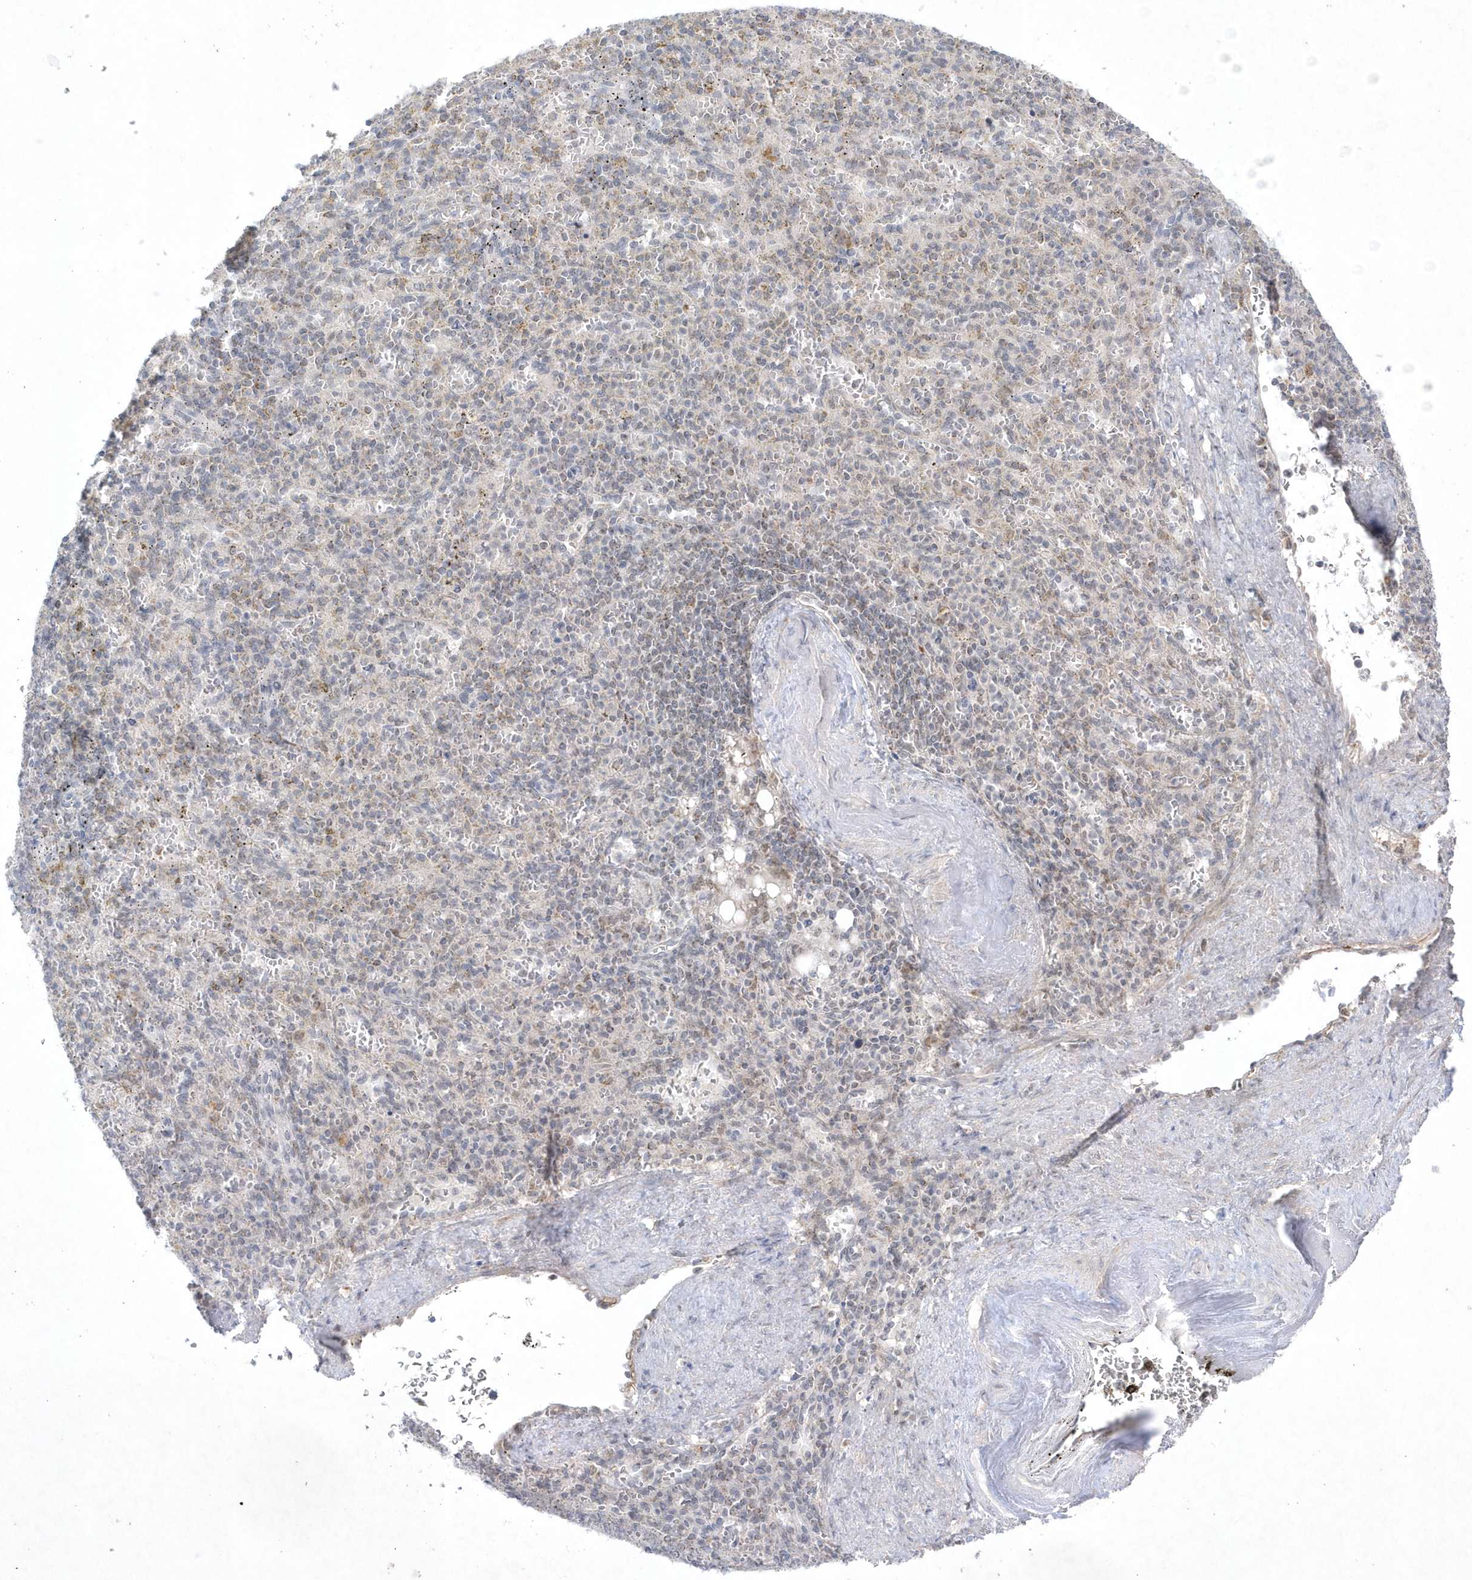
{"staining": {"intensity": "negative", "quantity": "none", "location": "none"}, "tissue": "spleen", "cell_type": "Cells in red pulp", "image_type": "normal", "snomed": [{"axis": "morphology", "description": "Normal tissue, NOS"}, {"axis": "topography", "description": "Spleen"}], "caption": "Spleen was stained to show a protein in brown. There is no significant expression in cells in red pulp. (Brightfield microscopy of DAB (3,3'-diaminobenzidine) immunohistochemistry (IHC) at high magnification).", "gene": "CPSF3", "patient": {"sex": "female", "age": 74}}